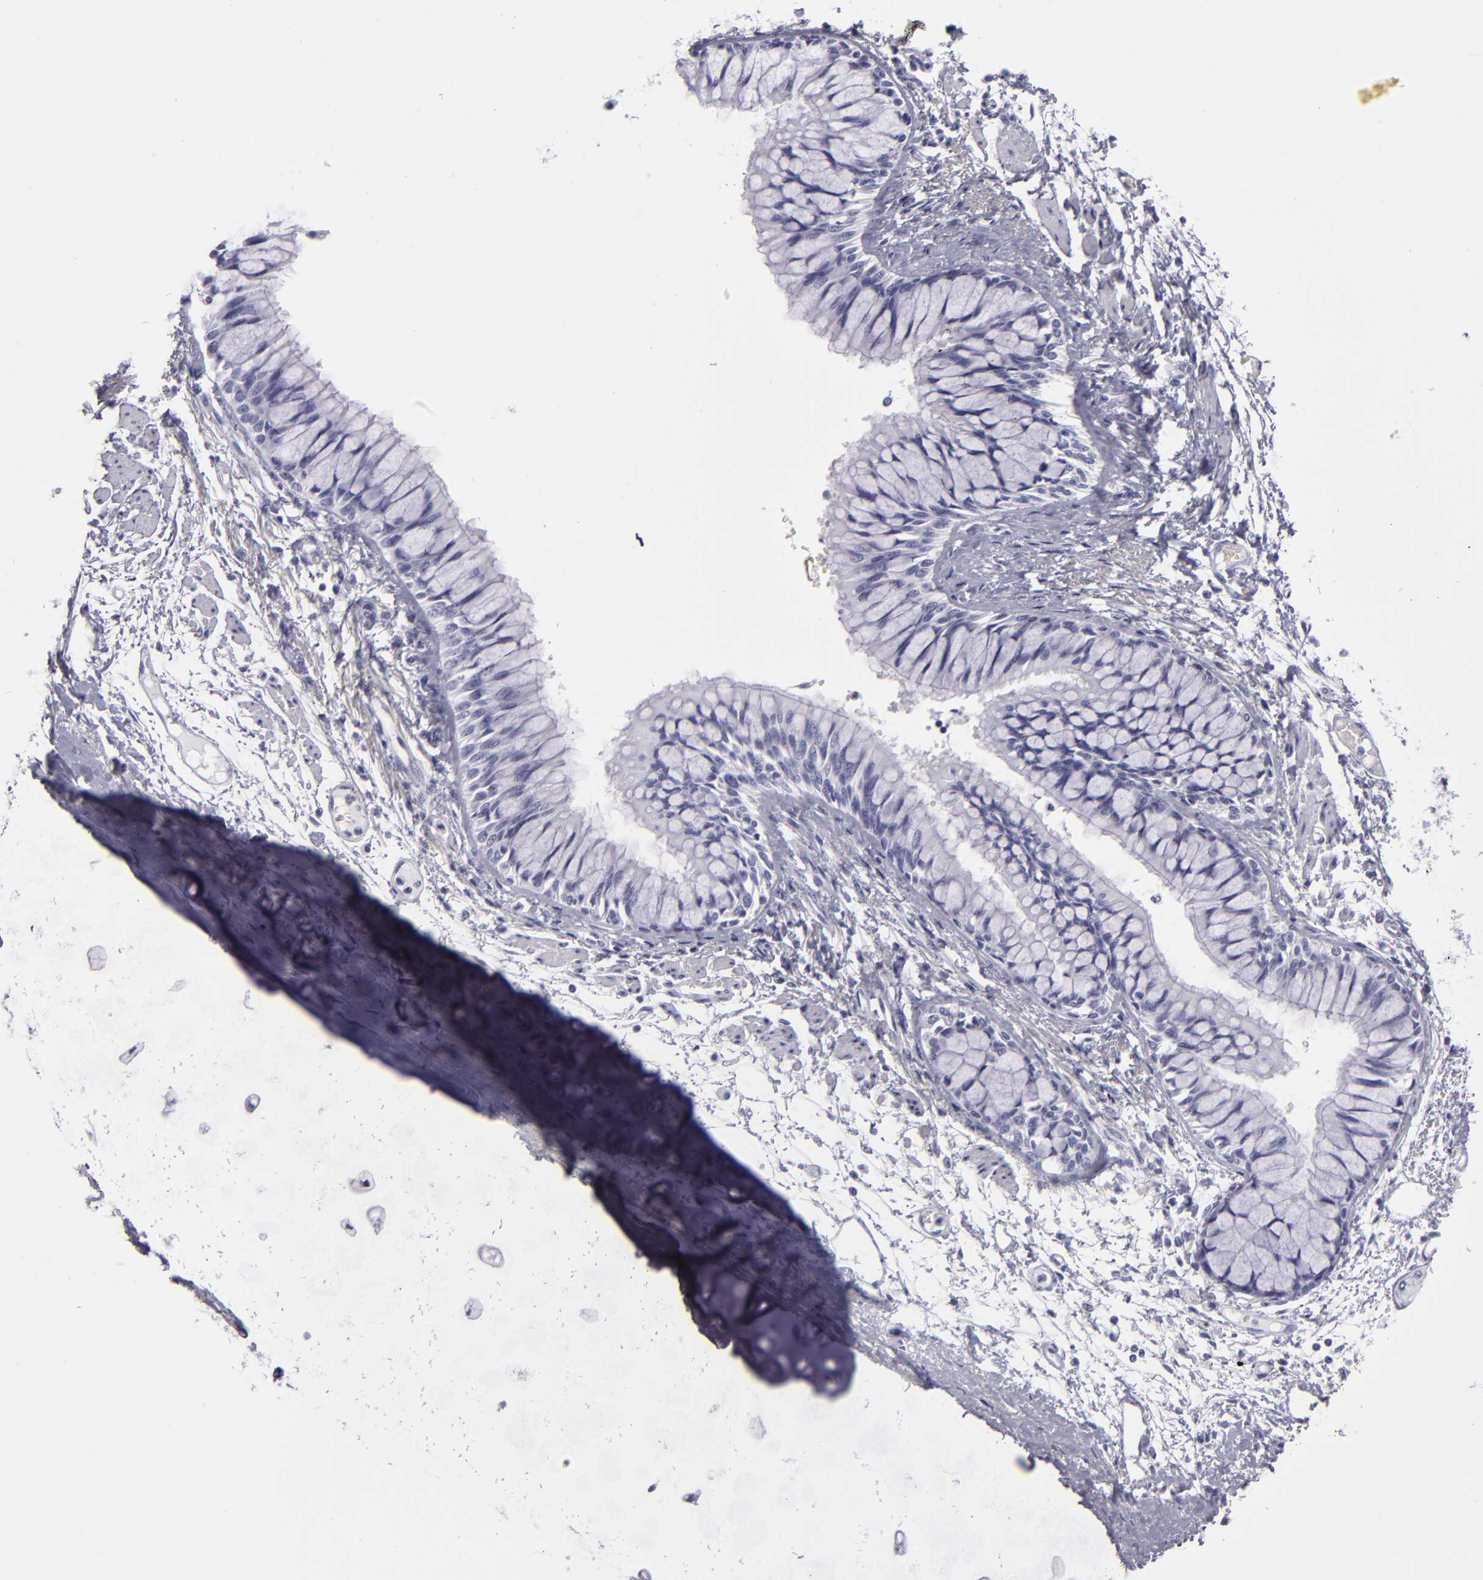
{"staining": {"intensity": "negative", "quantity": "none", "location": "none"}, "tissue": "bronchus", "cell_type": "Respiratory epithelial cells", "image_type": "normal", "snomed": [{"axis": "morphology", "description": "Normal tissue, NOS"}, {"axis": "topography", "description": "Cartilage tissue"}, {"axis": "topography", "description": "Bronchus"}, {"axis": "topography", "description": "Lung"}, {"axis": "topography", "description": "Peripheral nerve tissue"}], "caption": "The immunohistochemistry micrograph has no significant expression in respiratory epithelial cells of bronchus.", "gene": "CR2", "patient": {"sex": "female", "age": 49}}